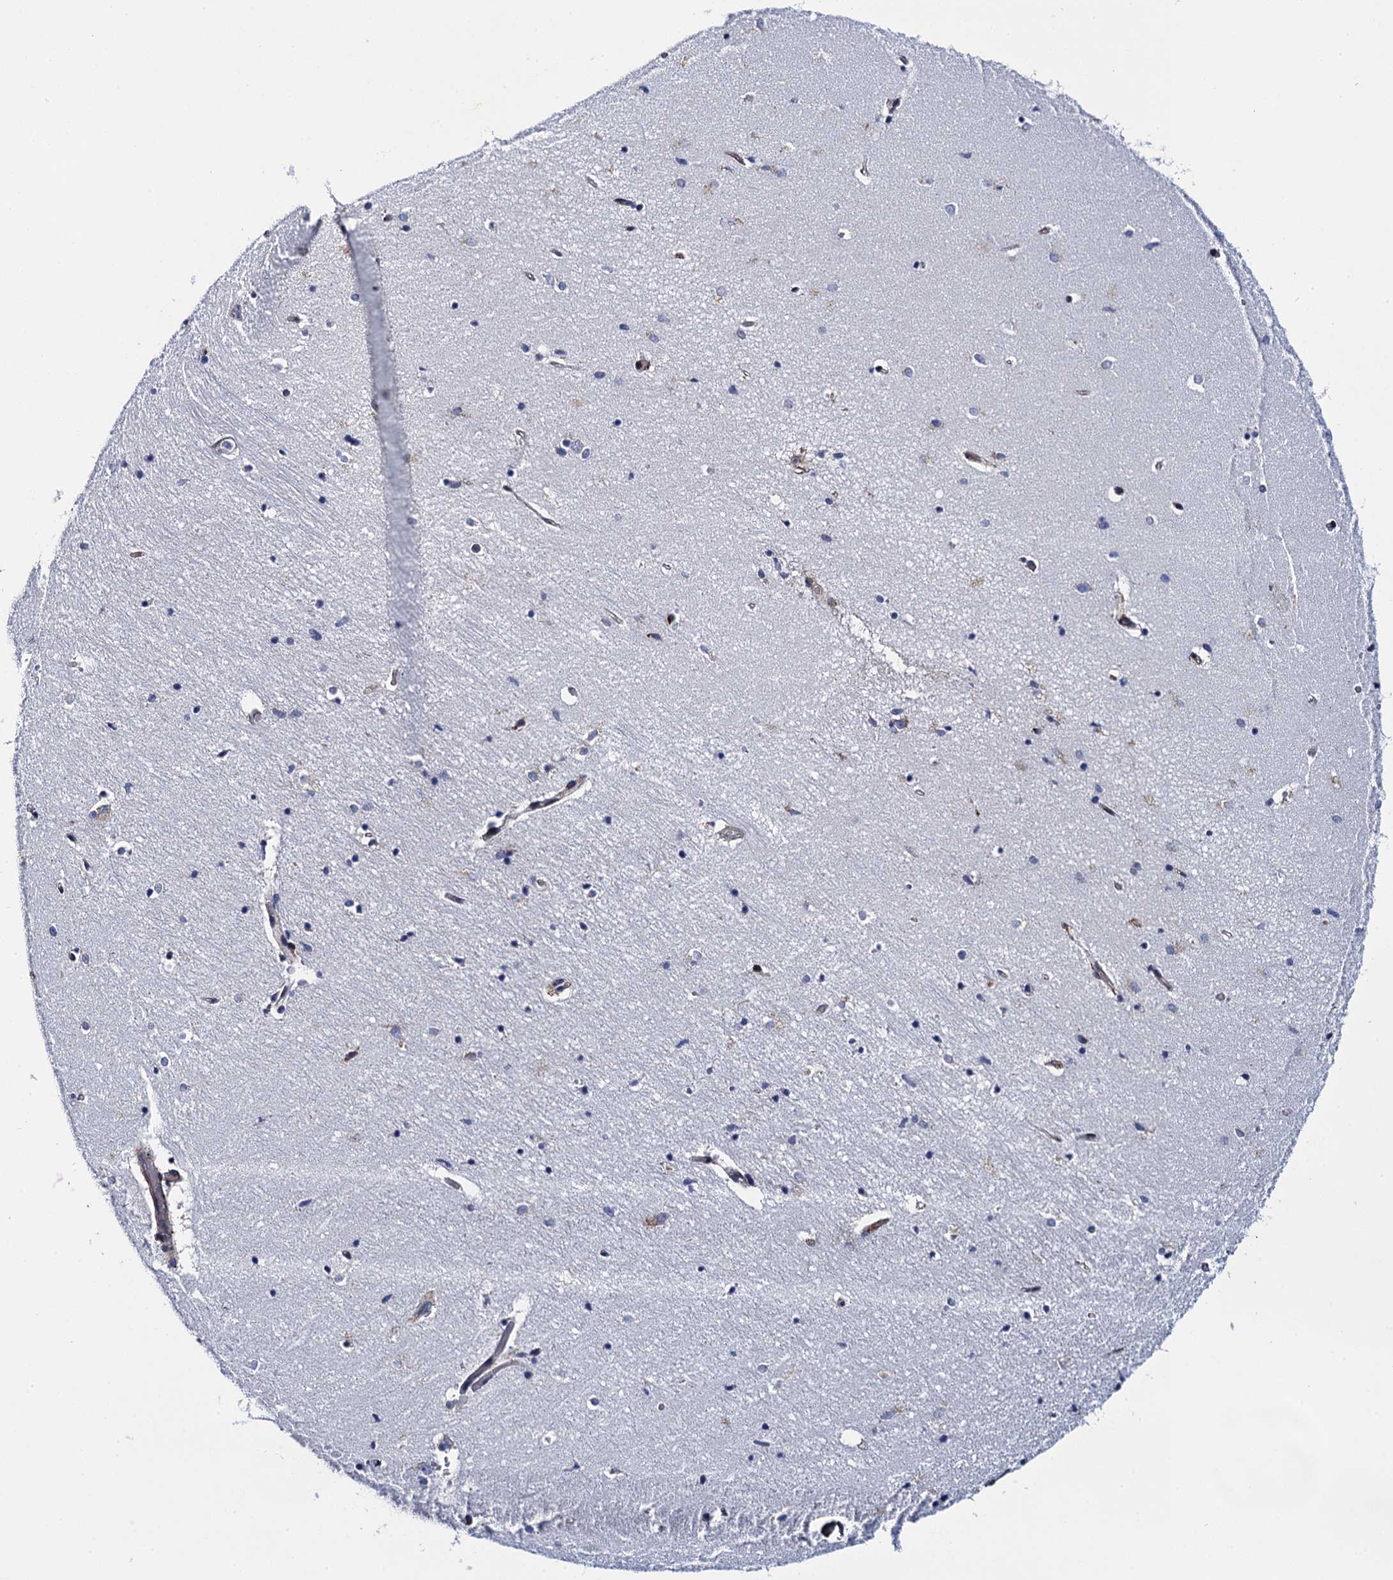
{"staining": {"intensity": "weak", "quantity": "<25%", "location": "cytoplasmic/membranous"}, "tissue": "hippocampus", "cell_type": "Glial cells", "image_type": "normal", "snomed": [{"axis": "morphology", "description": "Normal tissue, NOS"}, {"axis": "topography", "description": "Hippocampus"}], "caption": "This is an immunohistochemistry micrograph of normal human hippocampus. There is no expression in glial cells.", "gene": "POGLUT3", "patient": {"sex": "female", "age": 64}}